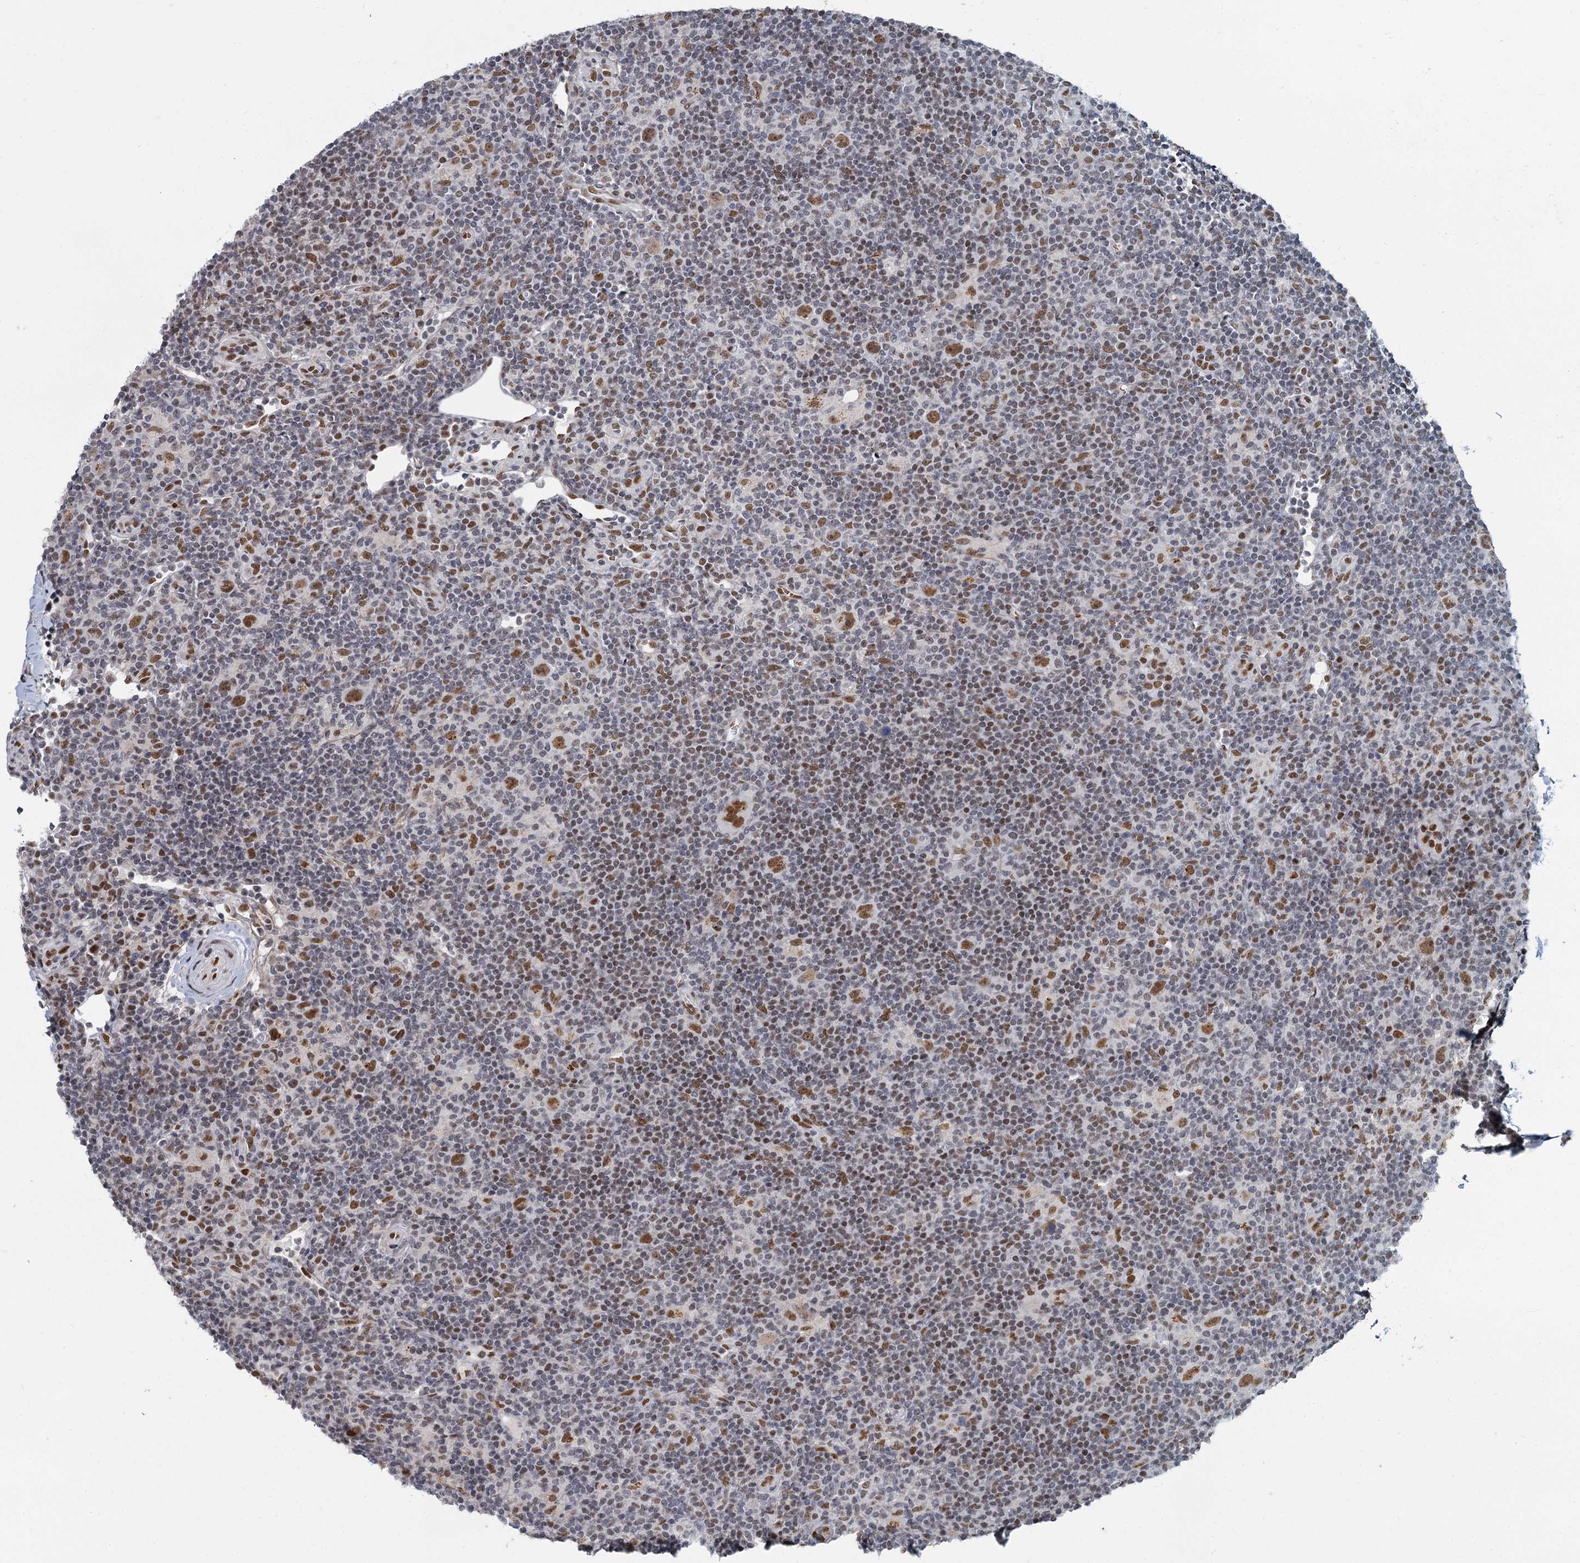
{"staining": {"intensity": "moderate", "quantity": ">75%", "location": "nuclear"}, "tissue": "lymphoma", "cell_type": "Tumor cells", "image_type": "cancer", "snomed": [{"axis": "morphology", "description": "Hodgkin's disease, NOS"}, {"axis": "topography", "description": "Lymph node"}], "caption": "Hodgkin's disease was stained to show a protein in brown. There is medium levels of moderate nuclear positivity in approximately >75% of tumor cells. The staining was performed using DAB (3,3'-diaminobenzidine), with brown indicating positive protein expression. Nuclei are stained blue with hematoxylin.", "gene": "RPRD1A", "patient": {"sex": "female", "age": 57}}